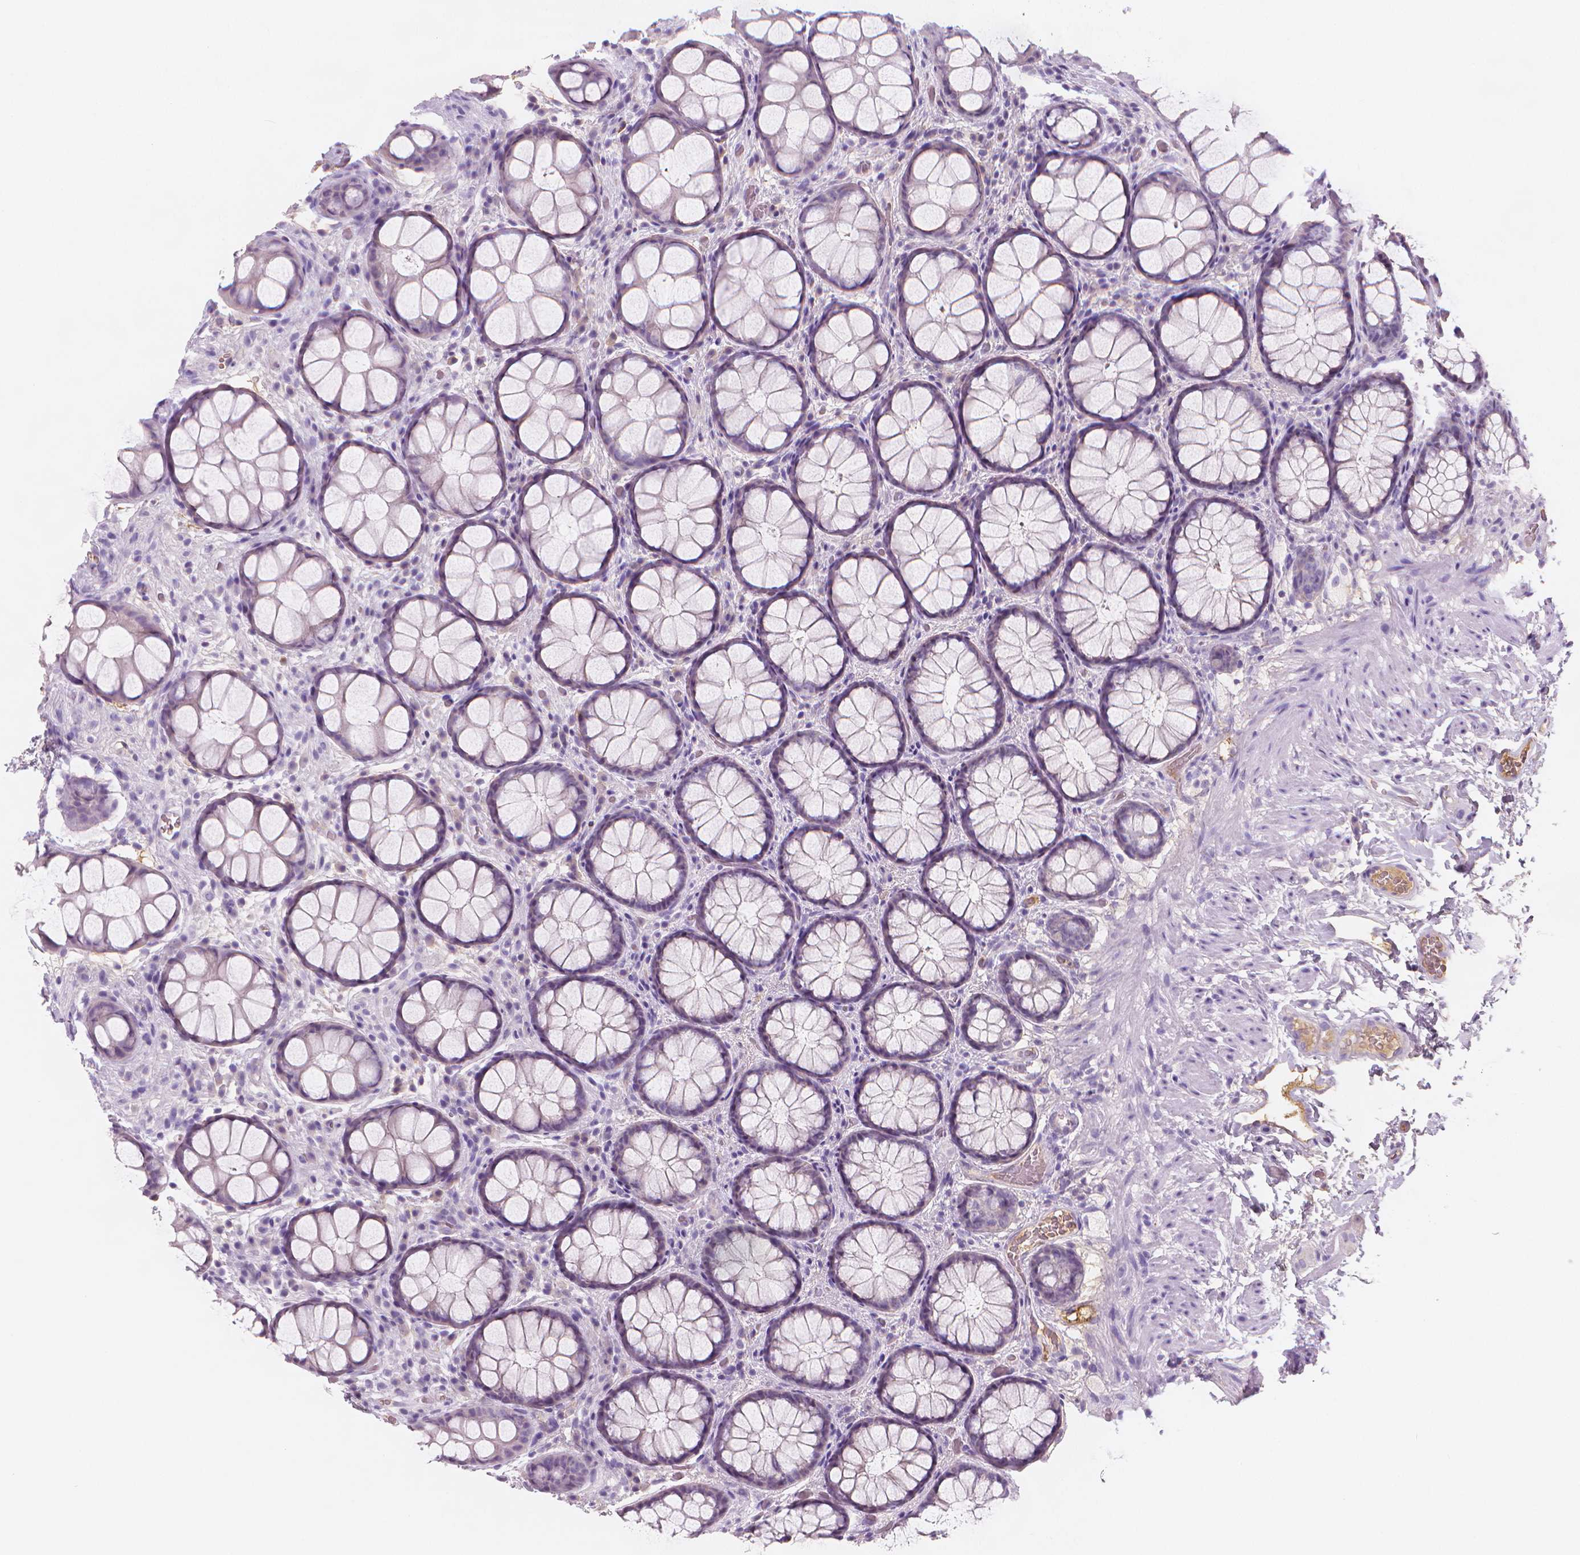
{"staining": {"intensity": "negative", "quantity": "none", "location": "none"}, "tissue": "rectum", "cell_type": "Glandular cells", "image_type": "normal", "snomed": [{"axis": "morphology", "description": "Normal tissue, NOS"}, {"axis": "topography", "description": "Rectum"}], "caption": "DAB (3,3'-diaminobenzidine) immunohistochemical staining of normal human rectum reveals no significant staining in glandular cells. Nuclei are stained in blue.", "gene": "APOA4", "patient": {"sex": "female", "age": 62}}